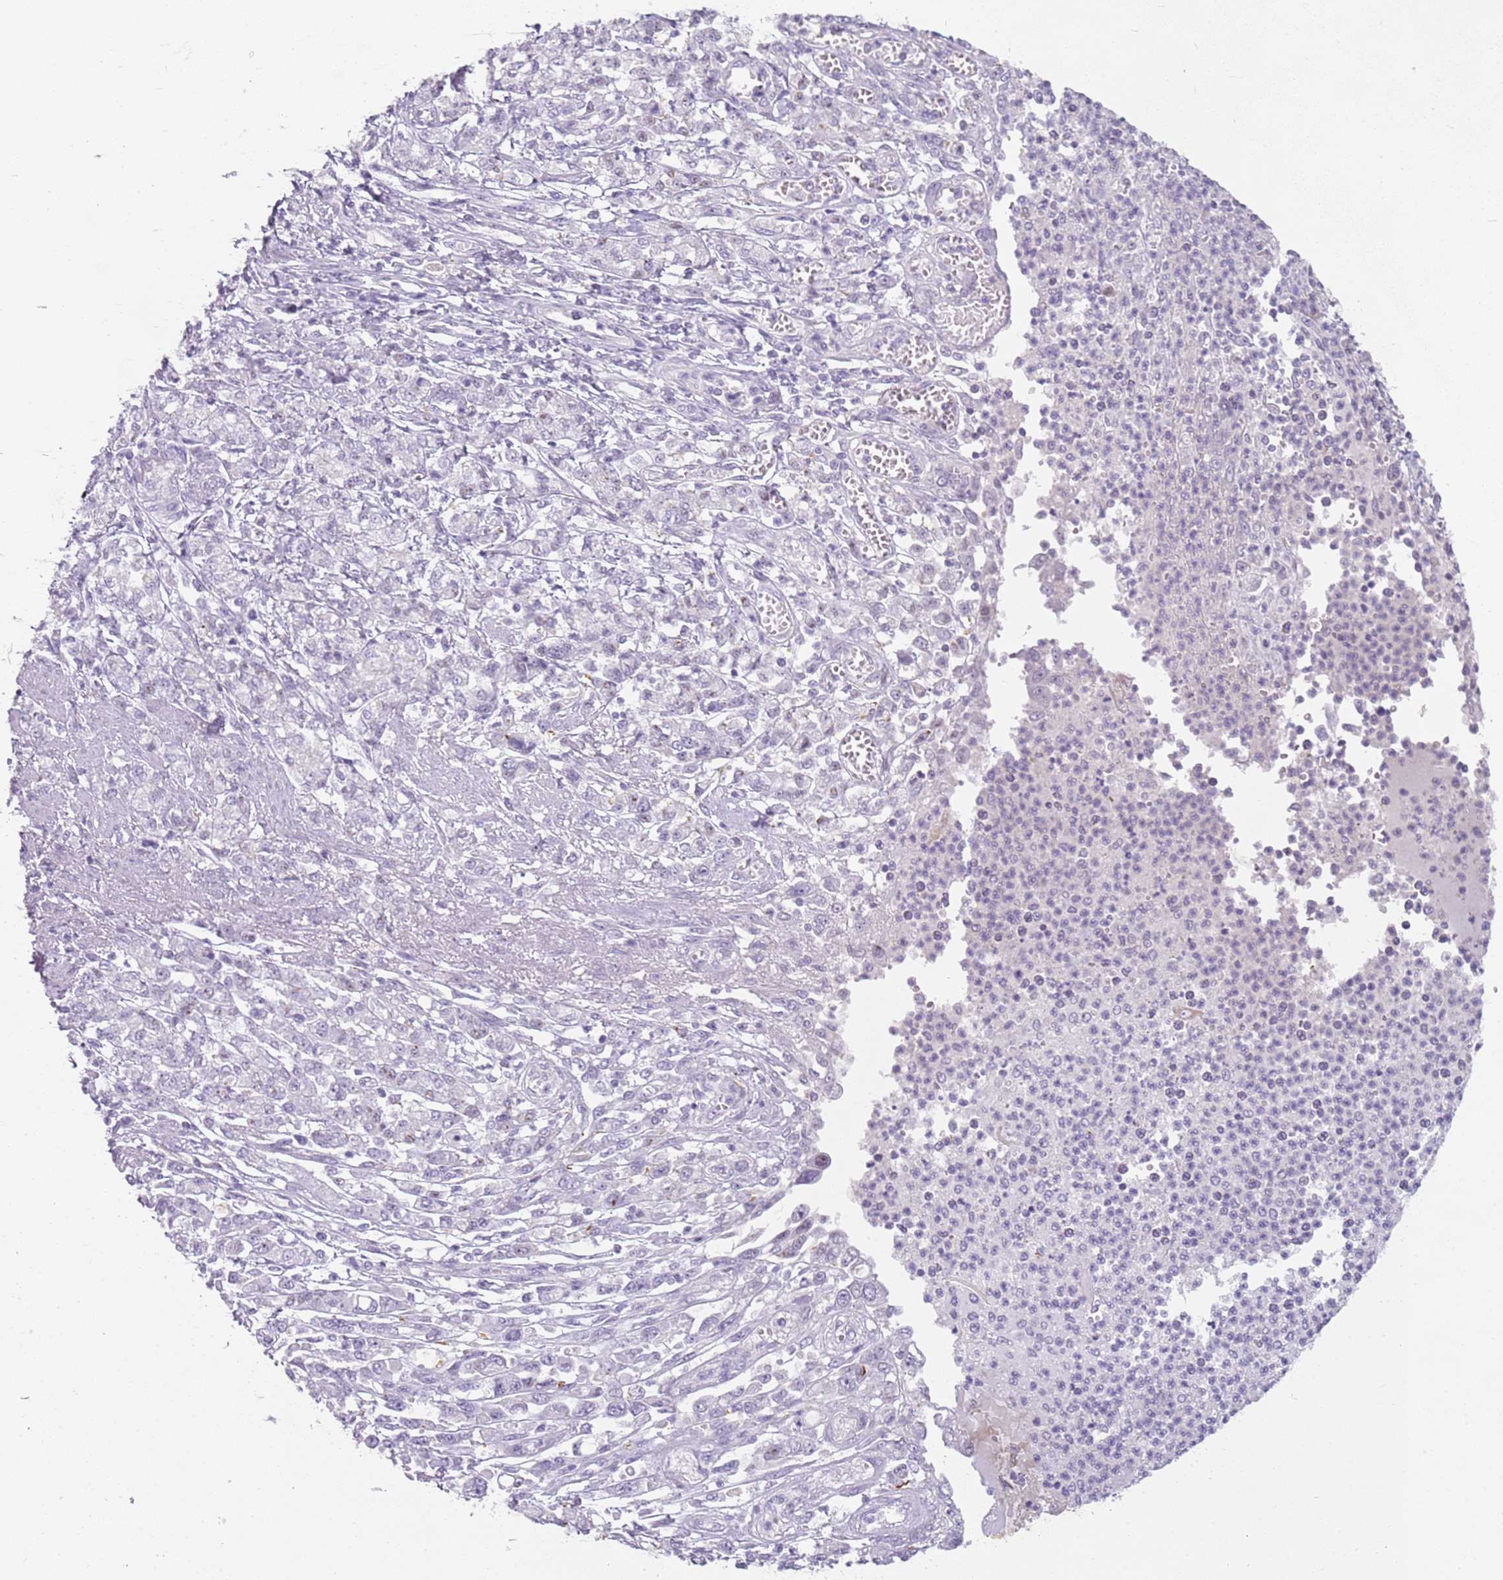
{"staining": {"intensity": "negative", "quantity": "none", "location": "none"}, "tissue": "stomach cancer", "cell_type": "Tumor cells", "image_type": "cancer", "snomed": [{"axis": "morphology", "description": "Adenocarcinoma, NOS"}, {"axis": "topography", "description": "Stomach"}], "caption": "Stomach adenocarcinoma was stained to show a protein in brown. There is no significant staining in tumor cells.", "gene": "DEFB116", "patient": {"sex": "female", "age": 76}}